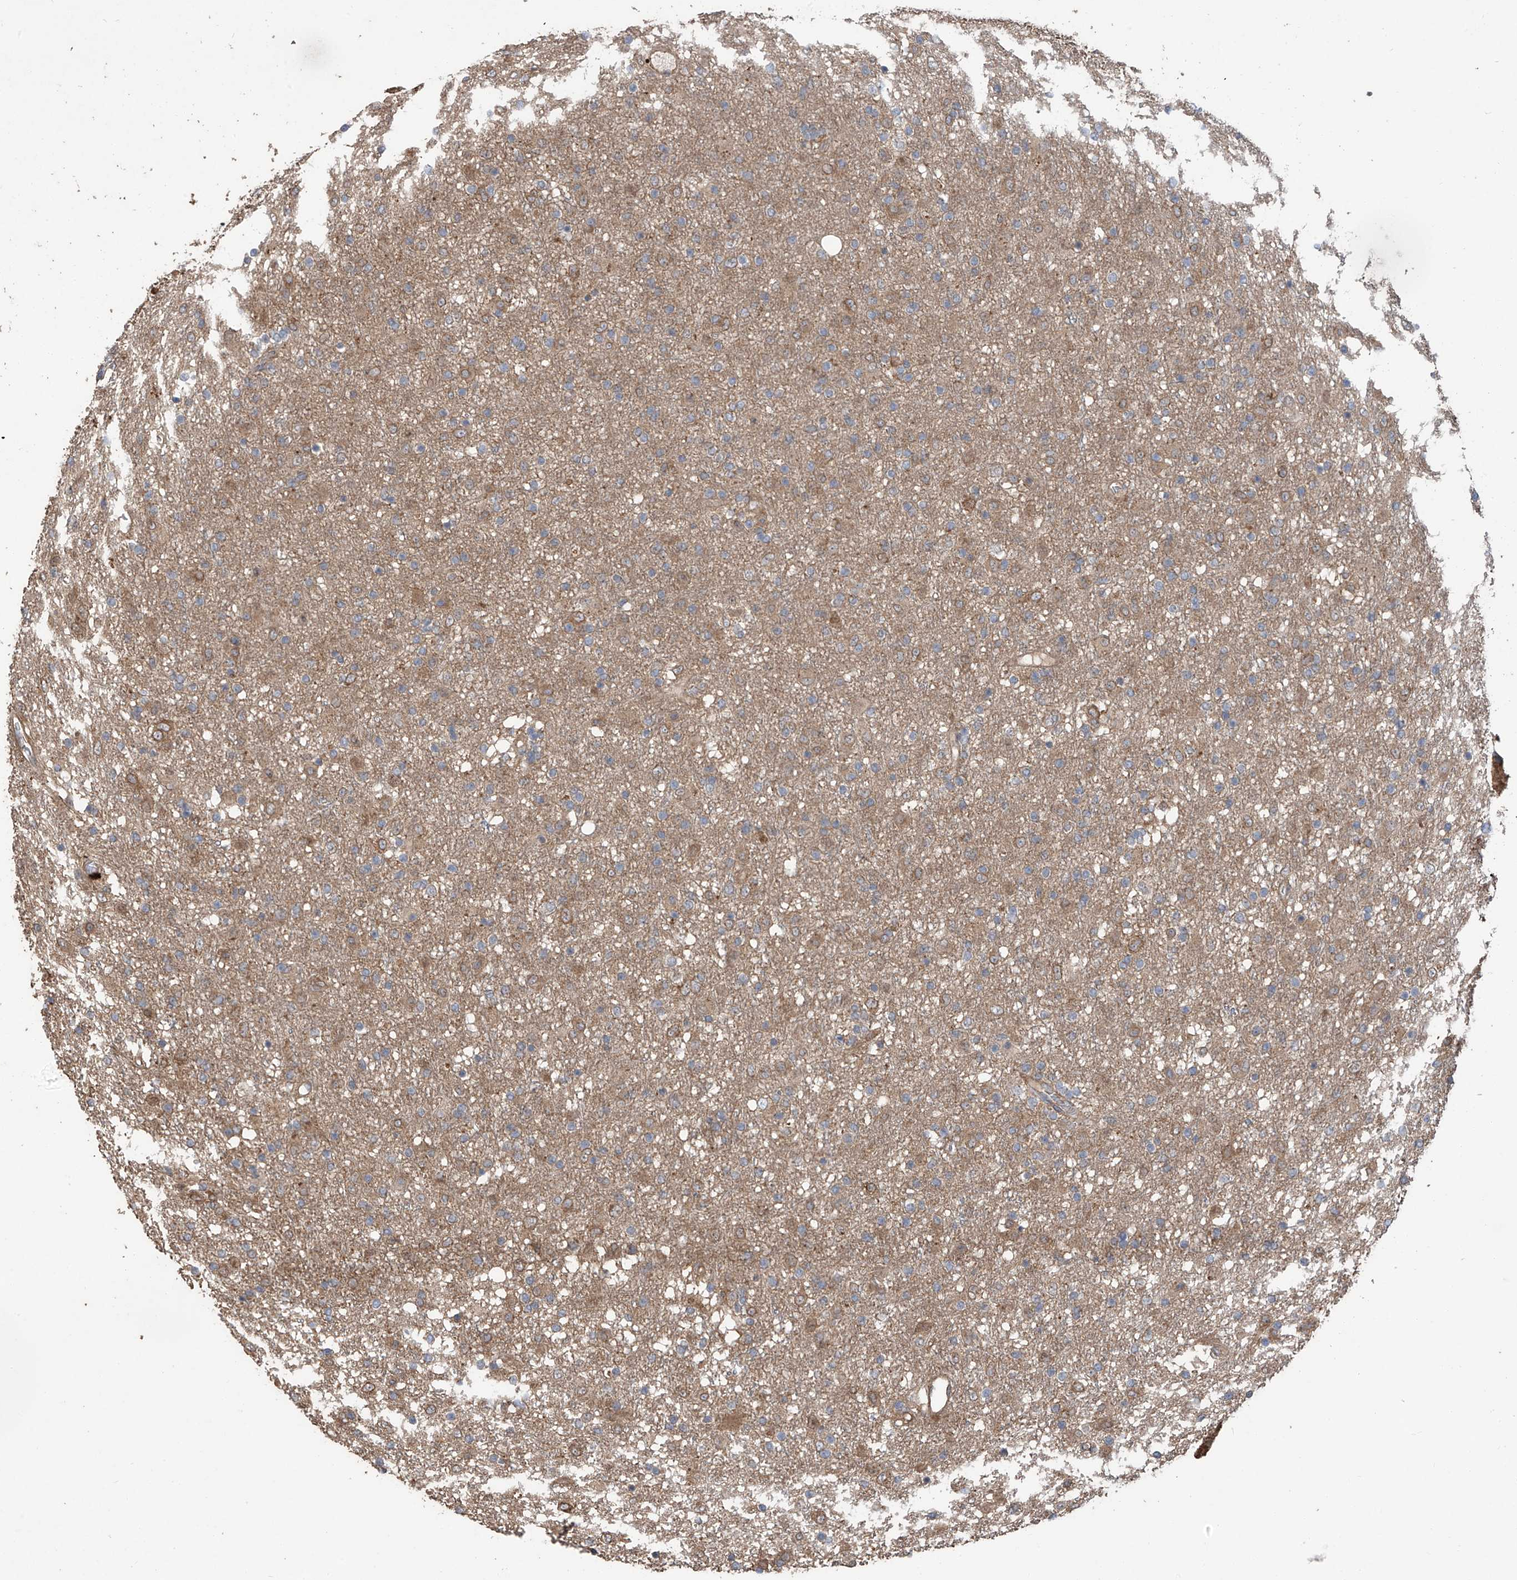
{"staining": {"intensity": "moderate", "quantity": "25%-75%", "location": "cytoplasmic/membranous"}, "tissue": "glioma", "cell_type": "Tumor cells", "image_type": "cancer", "snomed": [{"axis": "morphology", "description": "Glioma, malignant, Low grade"}, {"axis": "topography", "description": "Brain"}], "caption": "An image showing moderate cytoplasmic/membranous staining in approximately 25%-75% of tumor cells in malignant glioma (low-grade), as visualized by brown immunohistochemical staining.", "gene": "AGBL5", "patient": {"sex": "male", "age": 65}}